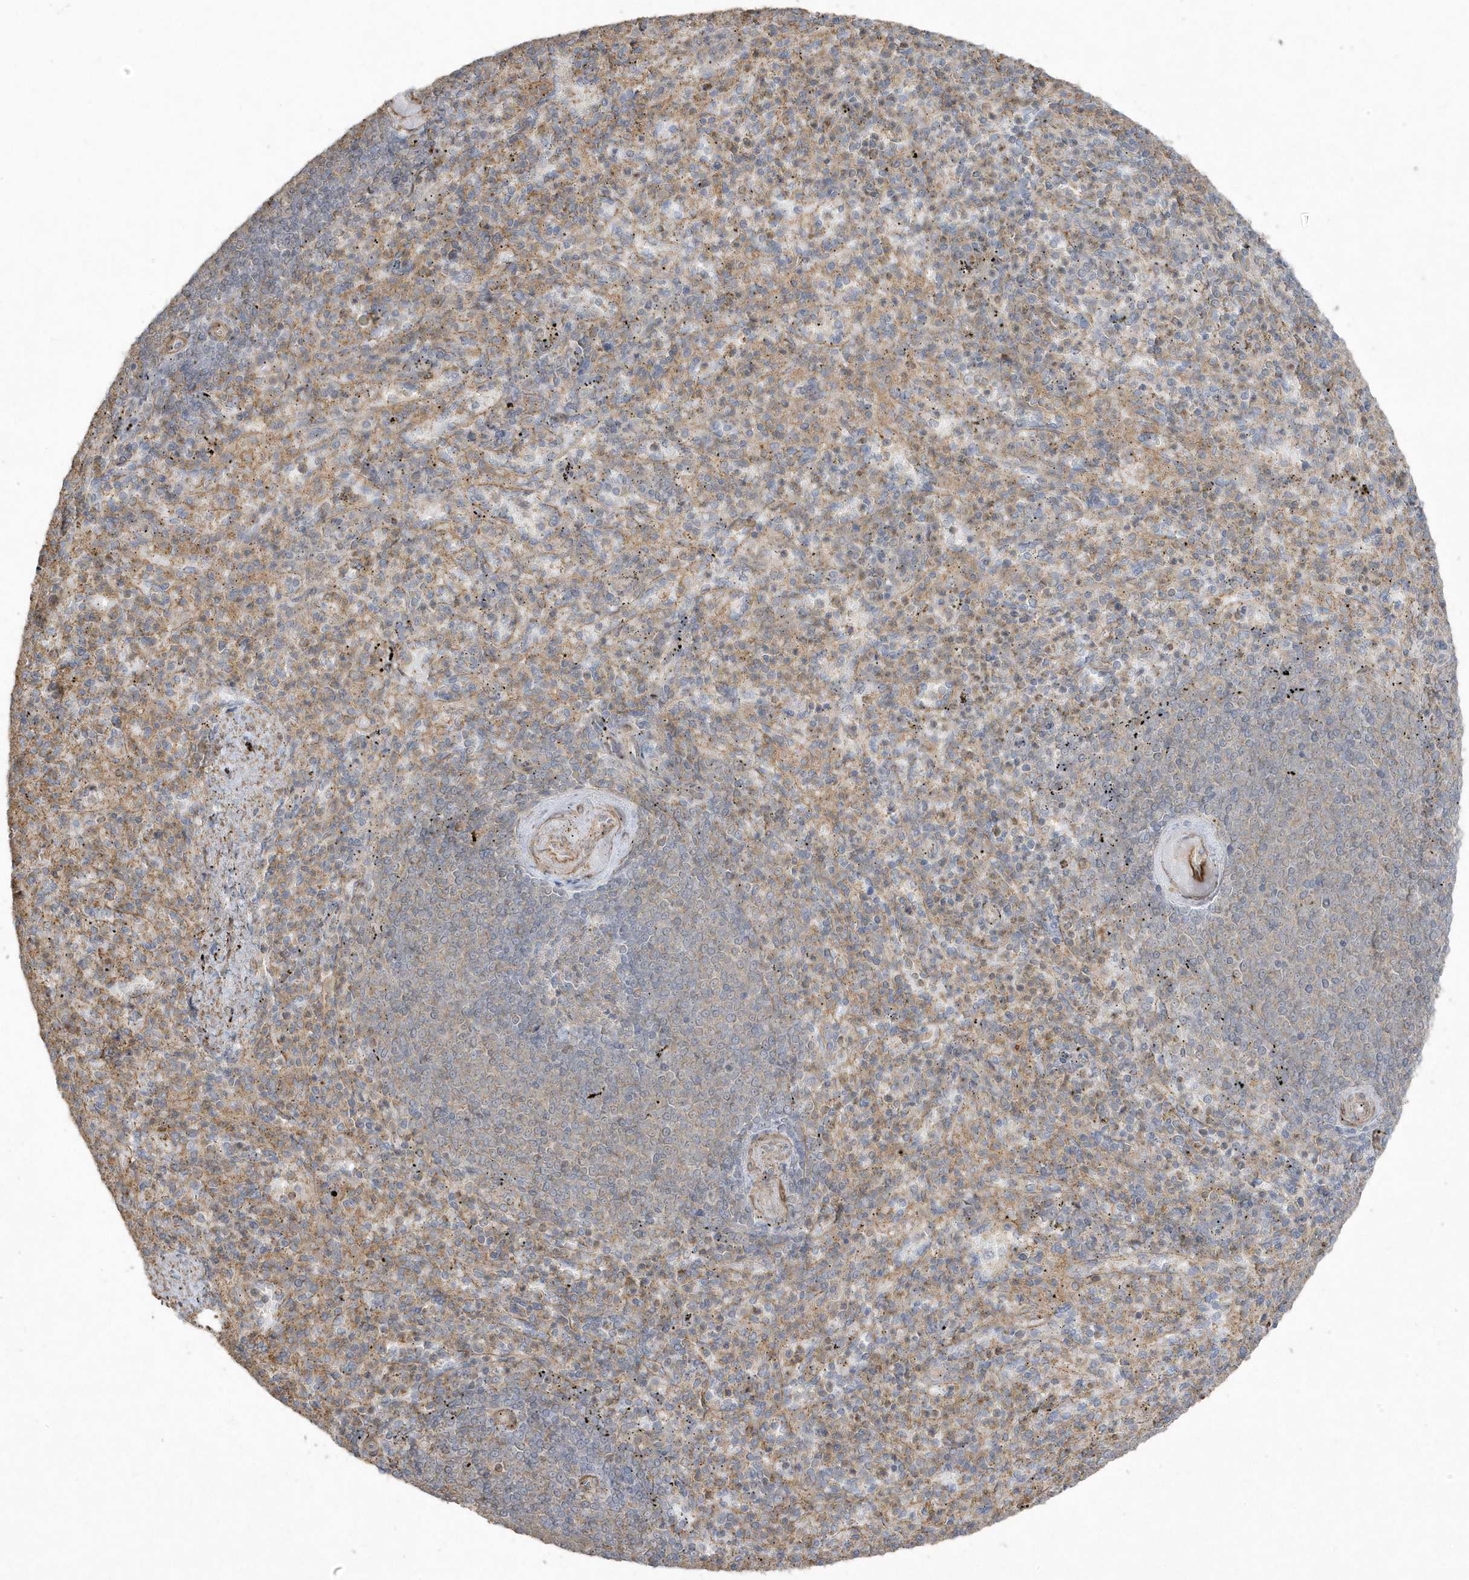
{"staining": {"intensity": "weak", "quantity": "25%-75%", "location": "cytoplasmic/membranous"}, "tissue": "spleen", "cell_type": "Cells in red pulp", "image_type": "normal", "snomed": [{"axis": "morphology", "description": "Normal tissue, NOS"}, {"axis": "topography", "description": "Spleen"}], "caption": "The image demonstrates staining of benign spleen, revealing weak cytoplasmic/membranous protein staining (brown color) within cells in red pulp.", "gene": "ARMC8", "patient": {"sex": "female", "age": 74}}